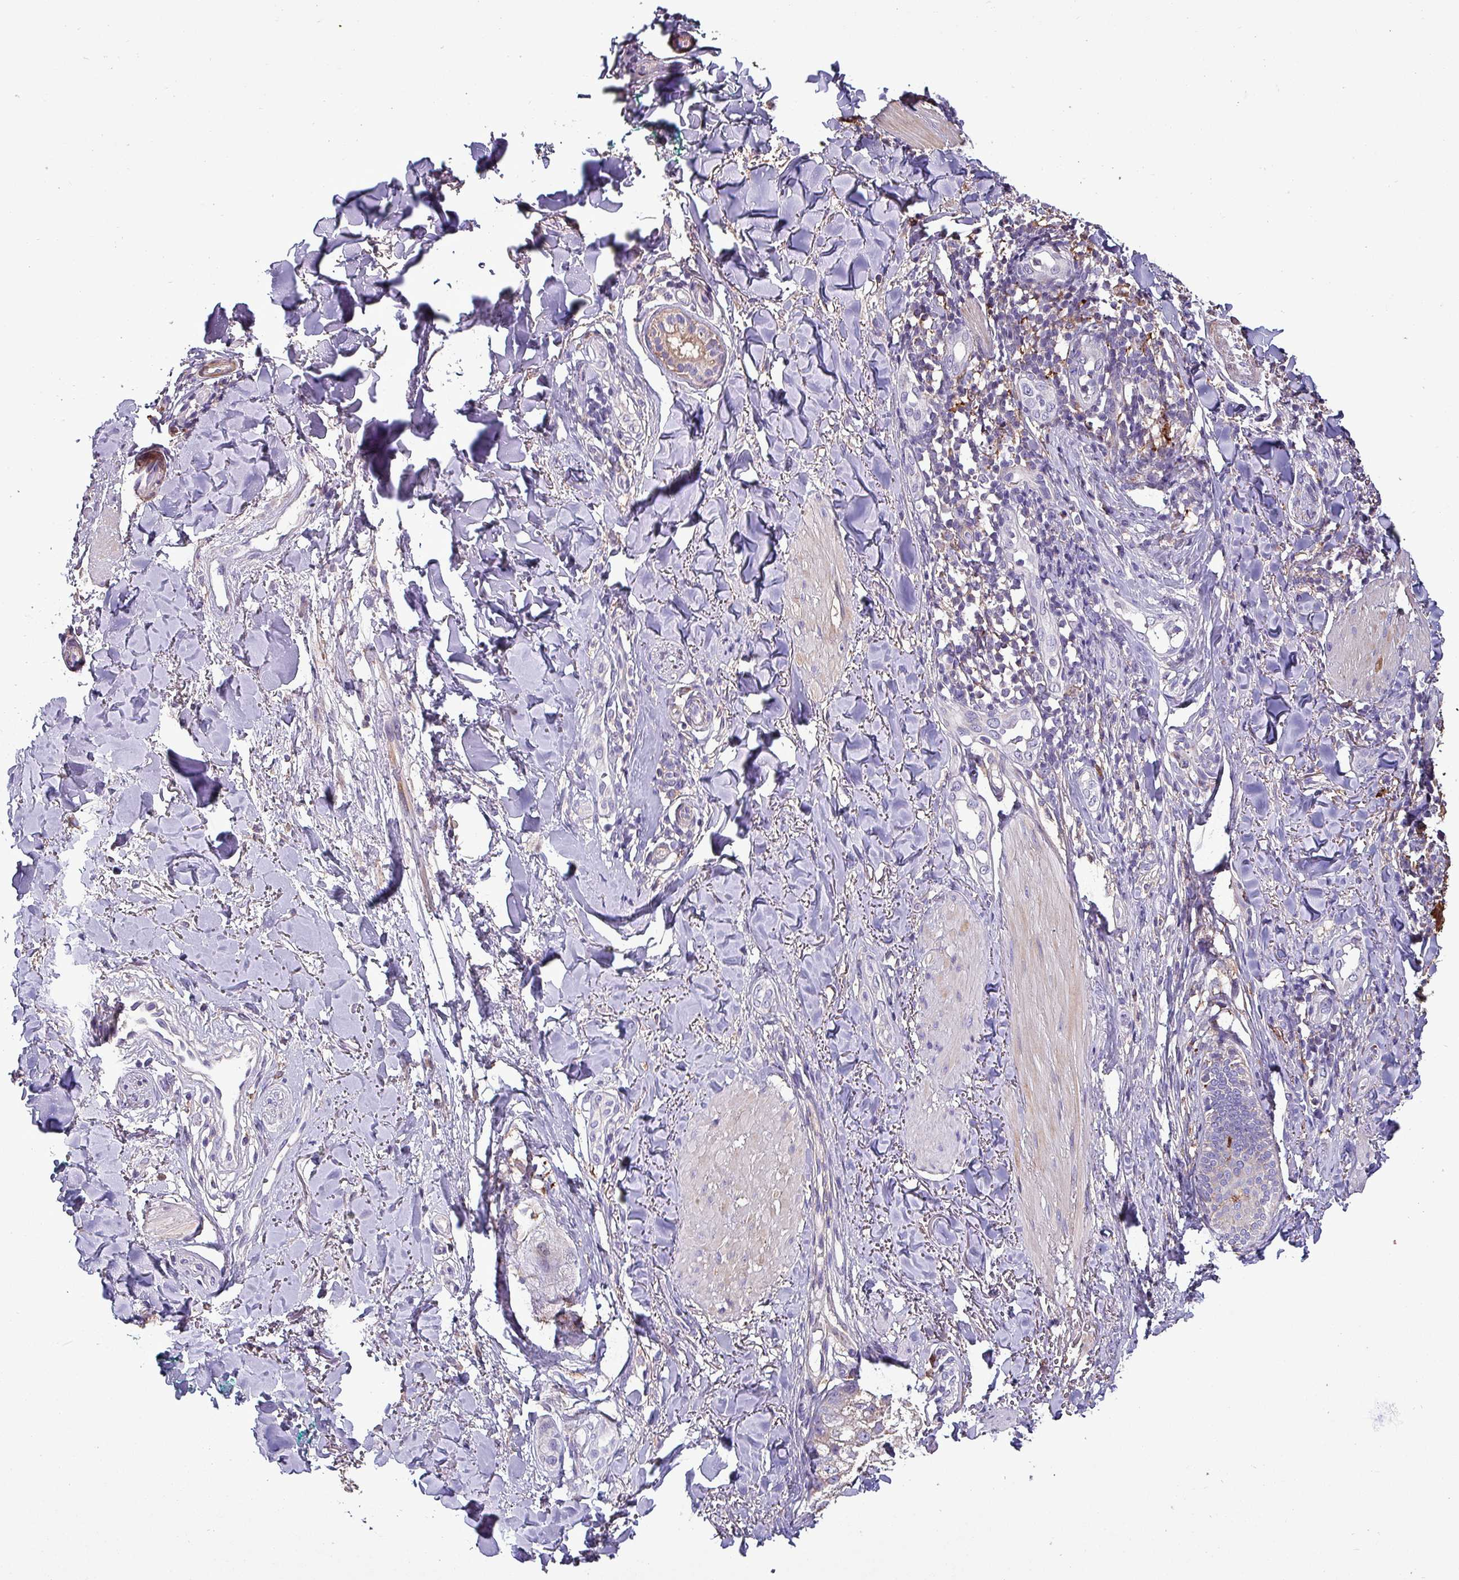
{"staining": {"intensity": "negative", "quantity": "none", "location": "none"}, "tissue": "melanoma", "cell_type": "Tumor cells", "image_type": "cancer", "snomed": [{"axis": "morphology", "description": "Malignant melanoma, NOS"}, {"axis": "topography", "description": "Skin"}], "caption": "High magnification brightfield microscopy of melanoma stained with DAB (brown) and counterstained with hematoxylin (blue): tumor cells show no significant expression. The staining was performed using DAB to visualize the protein expression in brown, while the nuclei were stained in blue with hematoxylin (Magnification: 20x).", "gene": "SCIN", "patient": {"sex": "male", "age": 66}}